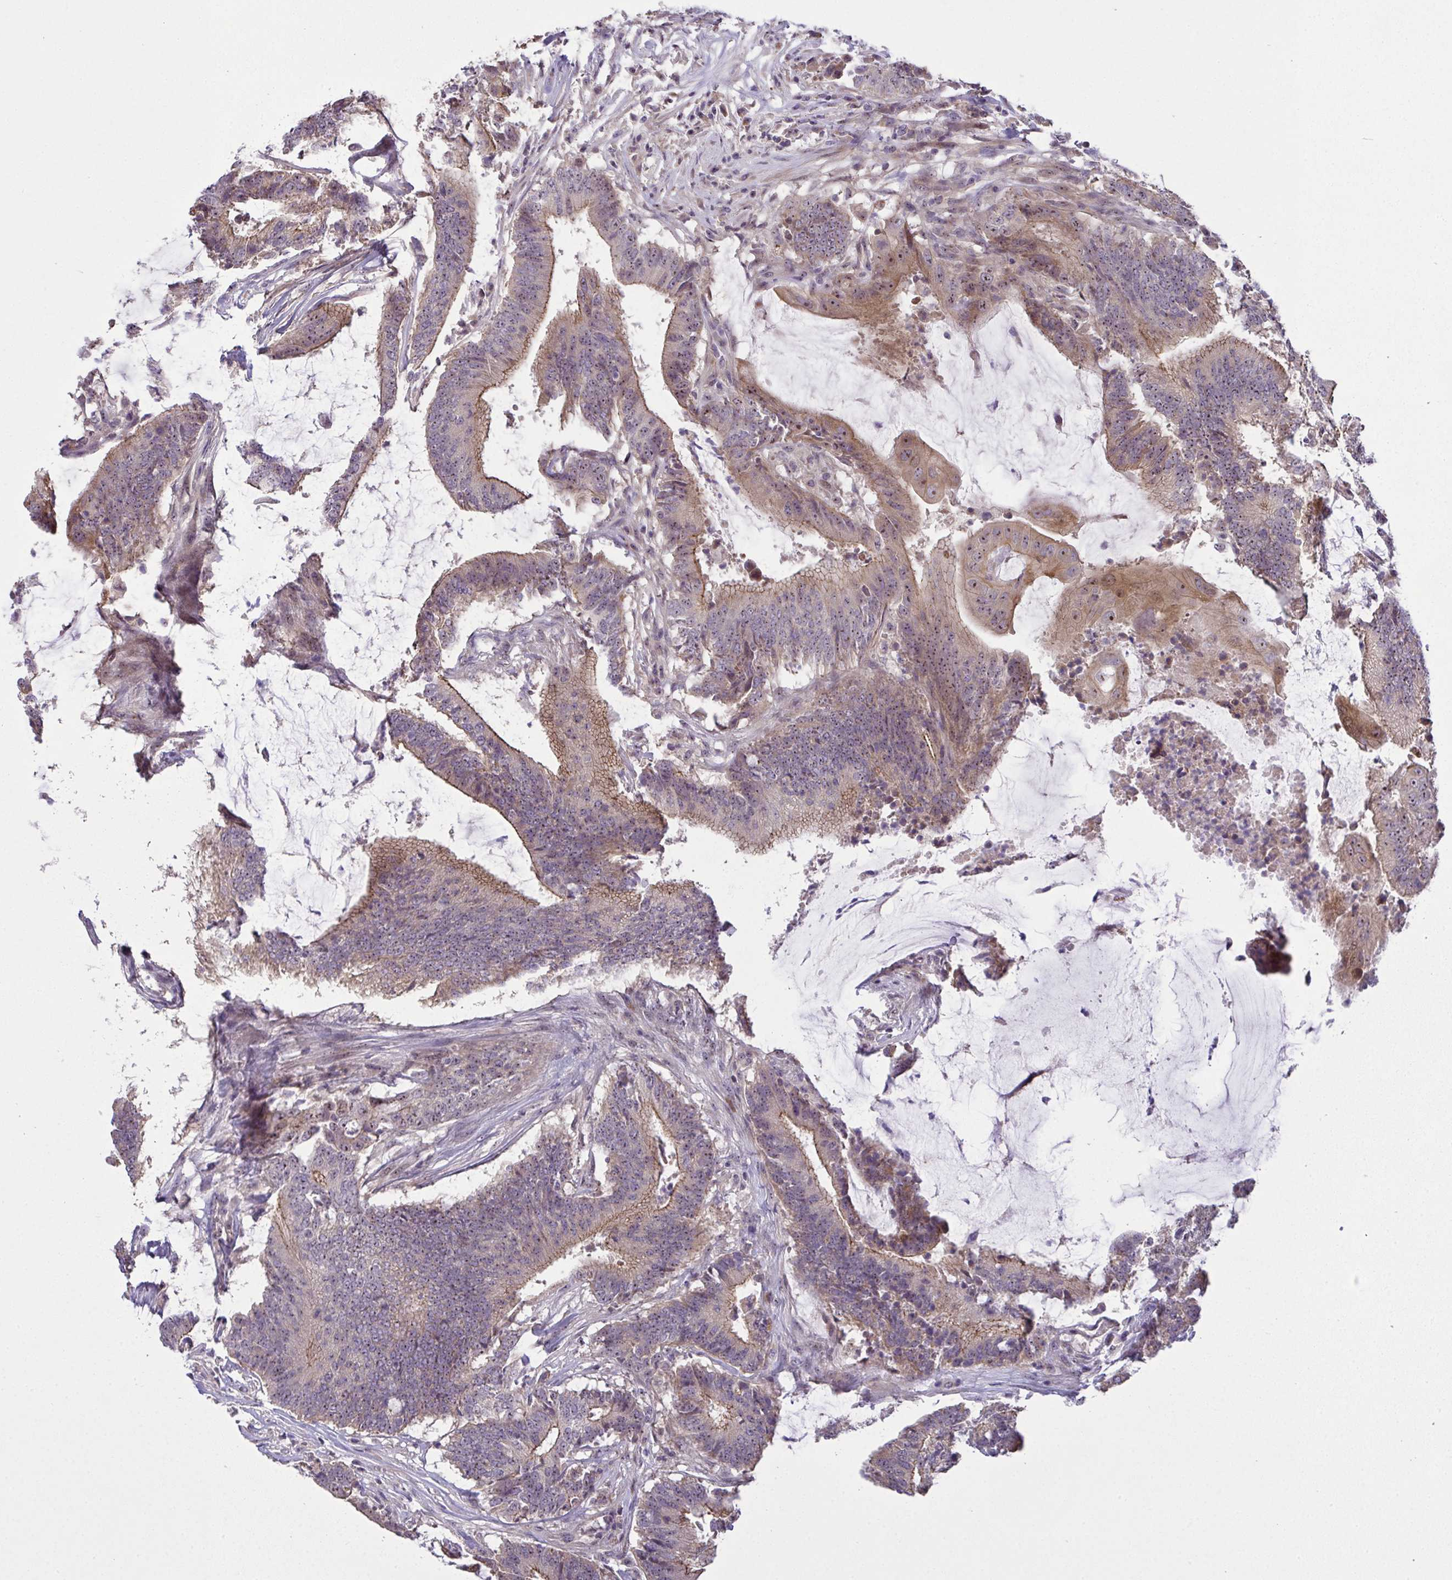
{"staining": {"intensity": "moderate", "quantity": "25%-75%", "location": "cytoplasmic/membranous,nuclear"}, "tissue": "colorectal cancer", "cell_type": "Tumor cells", "image_type": "cancer", "snomed": [{"axis": "morphology", "description": "Adenocarcinoma, NOS"}, {"axis": "topography", "description": "Colon"}], "caption": "IHC histopathology image of human adenocarcinoma (colorectal) stained for a protein (brown), which displays medium levels of moderate cytoplasmic/membranous and nuclear expression in approximately 25%-75% of tumor cells.", "gene": "NT5C1A", "patient": {"sex": "female", "age": 43}}